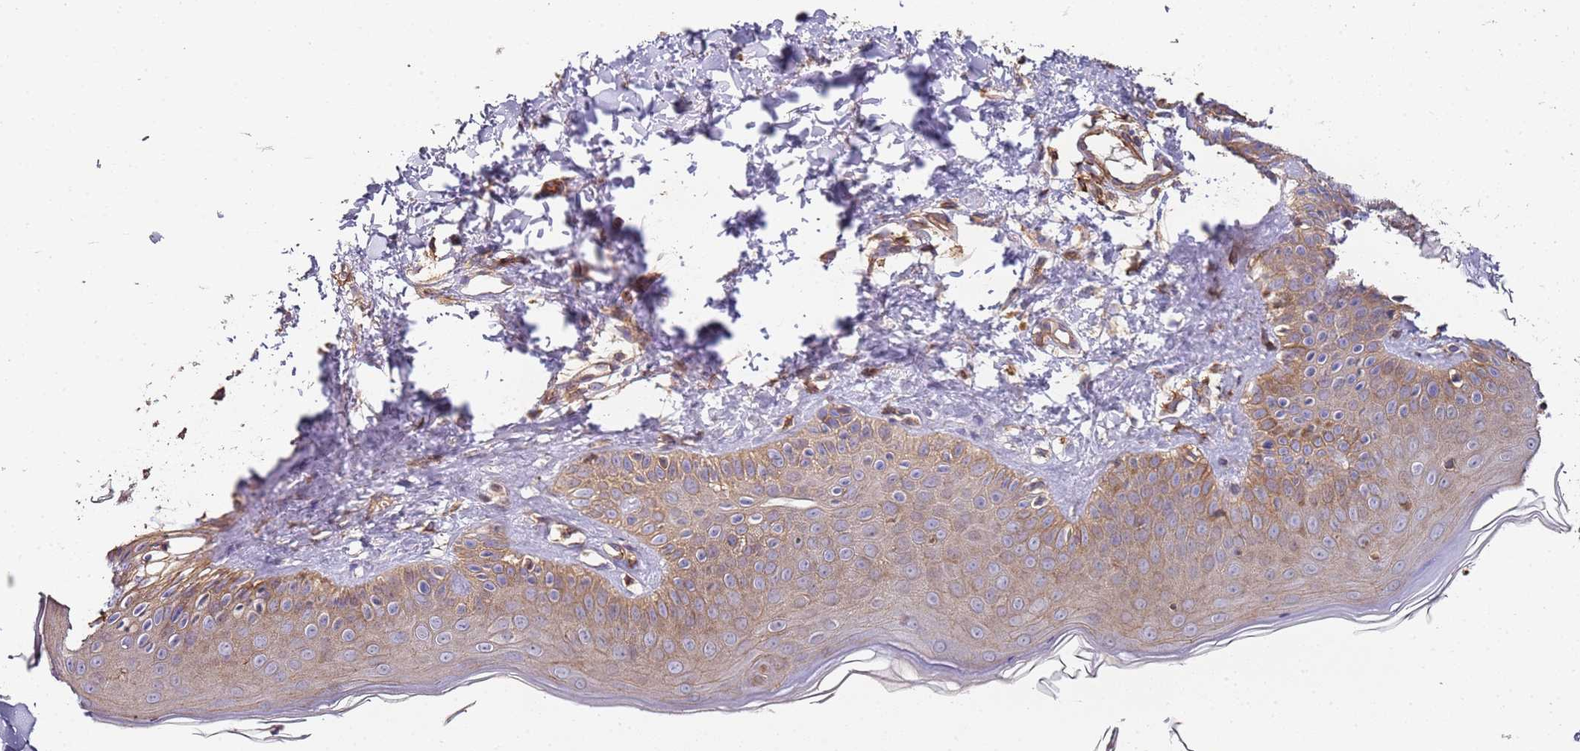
{"staining": {"intensity": "moderate", "quantity": ">75%", "location": "cytoplasmic/membranous"}, "tissue": "skin", "cell_type": "Fibroblasts", "image_type": "normal", "snomed": [{"axis": "morphology", "description": "Normal tissue, NOS"}, {"axis": "topography", "description": "Skin"}], "caption": "Skin stained with DAB immunohistochemistry (IHC) exhibits medium levels of moderate cytoplasmic/membranous staining in about >75% of fibroblasts. Ihc stains the protein of interest in brown and the nuclei are stained blue.", "gene": "CYP2U1", "patient": {"sex": "male", "age": 52}}